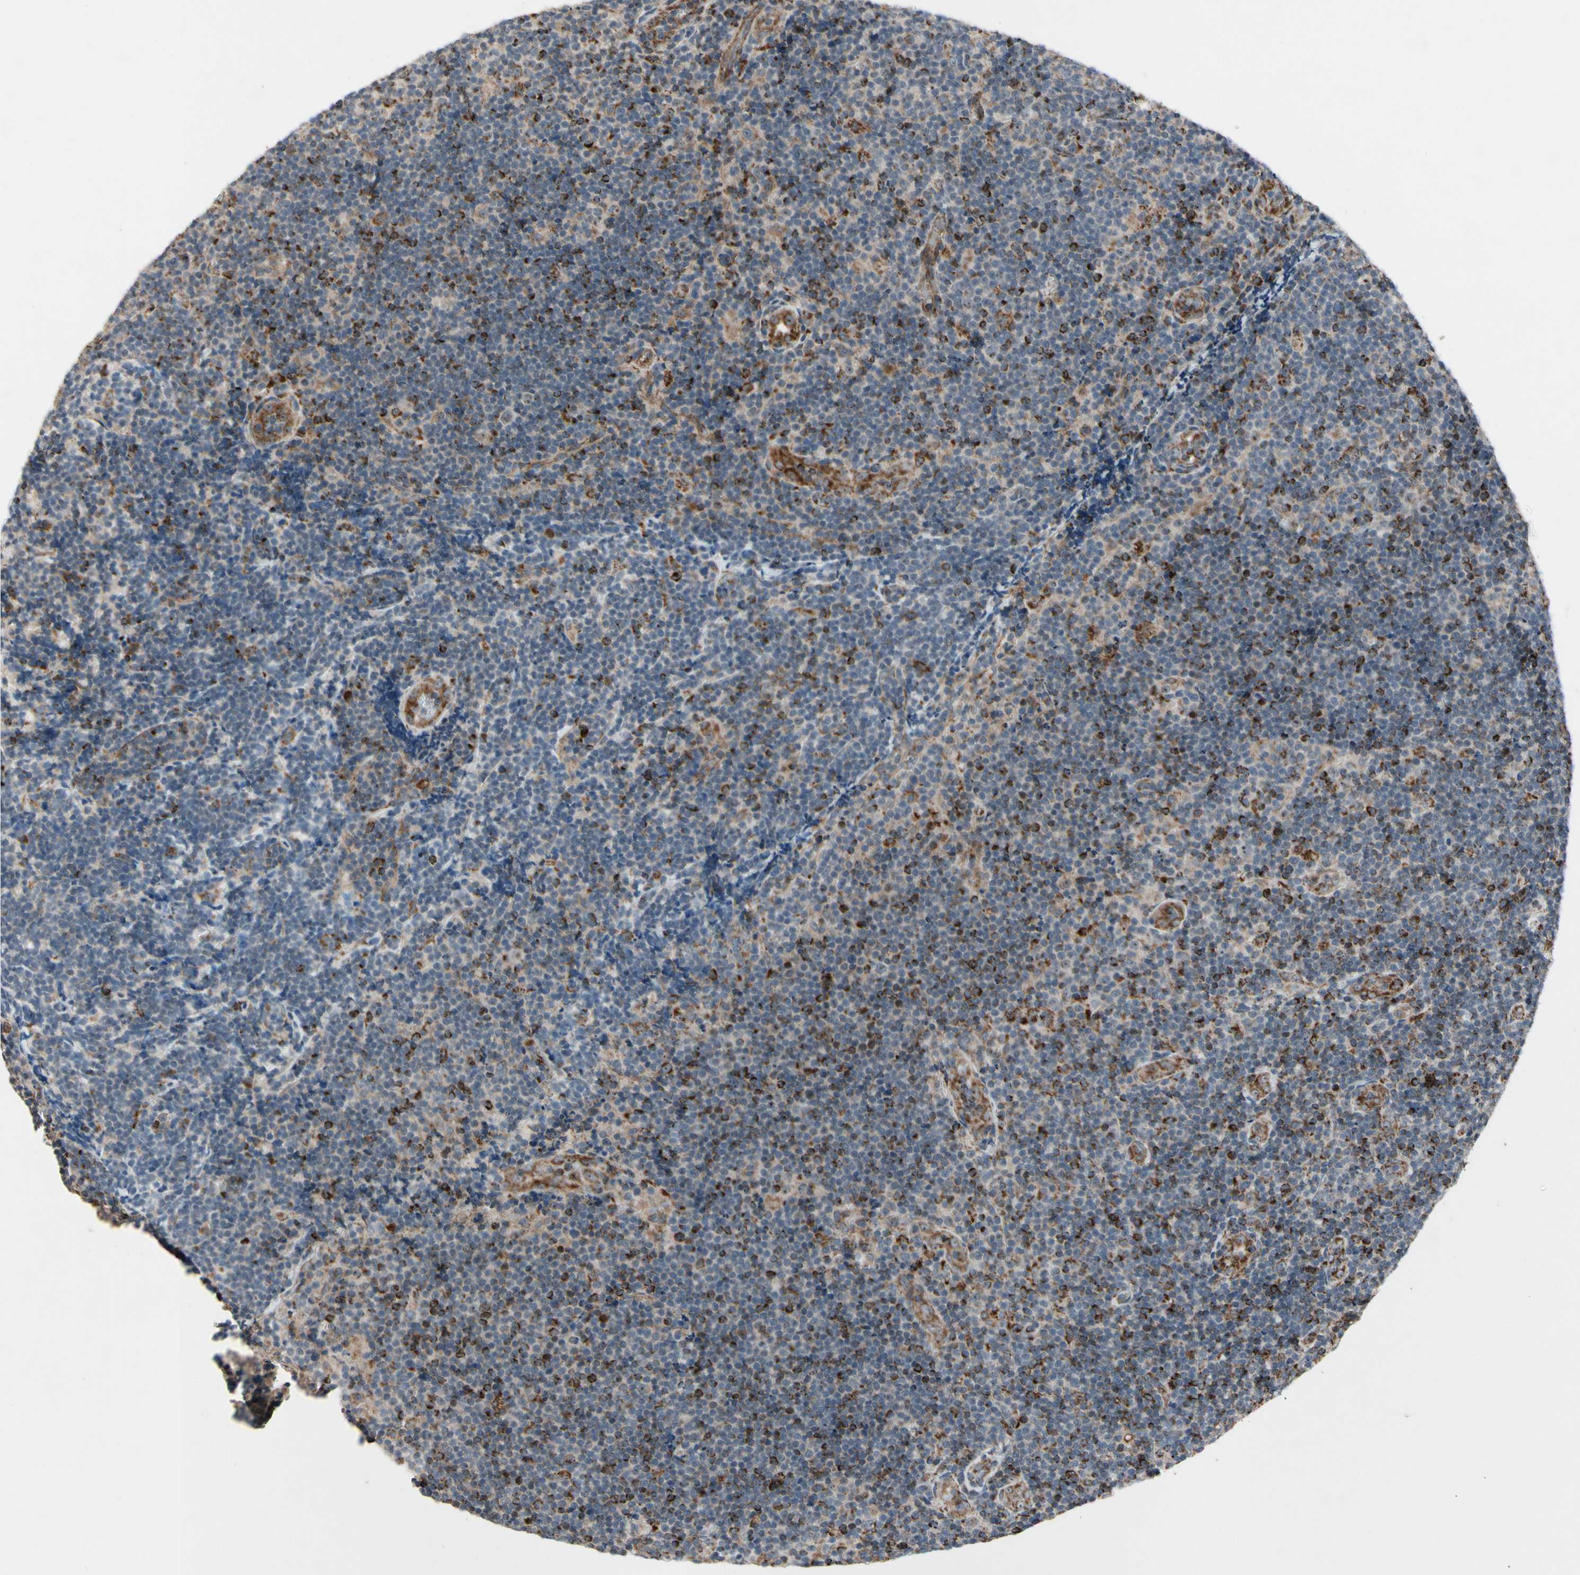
{"staining": {"intensity": "moderate", "quantity": "25%-75%", "location": "cytoplasmic/membranous"}, "tissue": "lymphoma", "cell_type": "Tumor cells", "image_type": "cancer", "snomed": [{"axis": "morphology", "description": "Malignant lymphoma, non-Hodgkin's type, Low grade"}, {"axis": "topography", "description": "Lymph node"}], "caption": "A medium amount of moderate cytoplasmic/membranous staining is identified in approximately 25%-75% of tumor cells in malignant lymphoma, non-Hodgkin's type (low-grade) tissue. Ihc stains the protein of interest in brown and the nuclei are stained blue.", "gene": "CPT1A", "patient": {"sex": "male", "age": 83}}